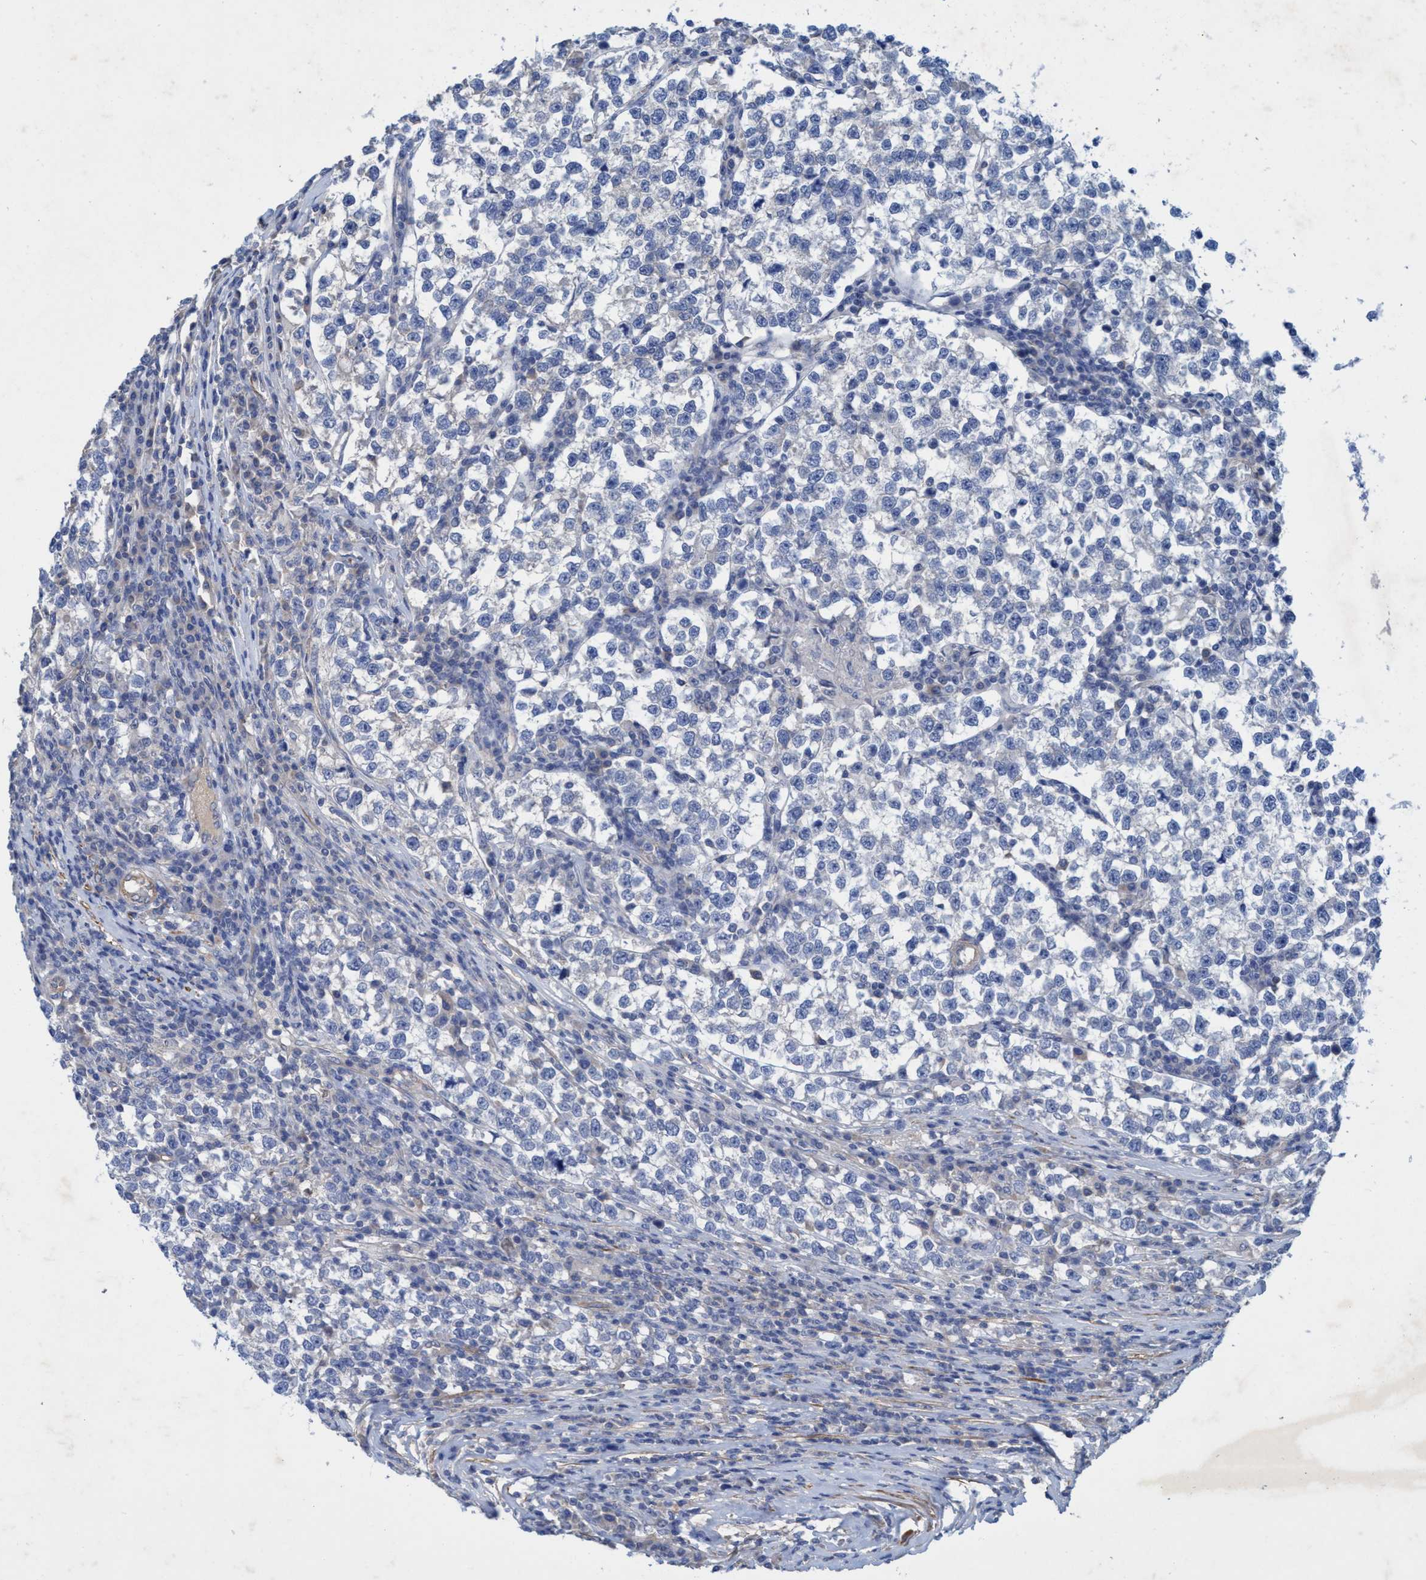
{"staining": {"intensity": "negative", "quantity": "none", "location": "none"}, "tissue": "testis cancer", "cell_type": "Tumor cells", "image_type": "cancer", "snomed": [{"axis": "morphology", "description": "Normal tissue, NOS"}, {"axis": "morphology", "description": "Seminoma, NOS"}, {"axis": "topography", "description": "Testis"}], "caption": "Immunohistochemistry (IHC) micrograph of seminoma (testis) stained for a protein (brown), which reveals no positivity in tumor cells.", "gene": "GULP1", "patient": {"sex": "male", "age": 43}}